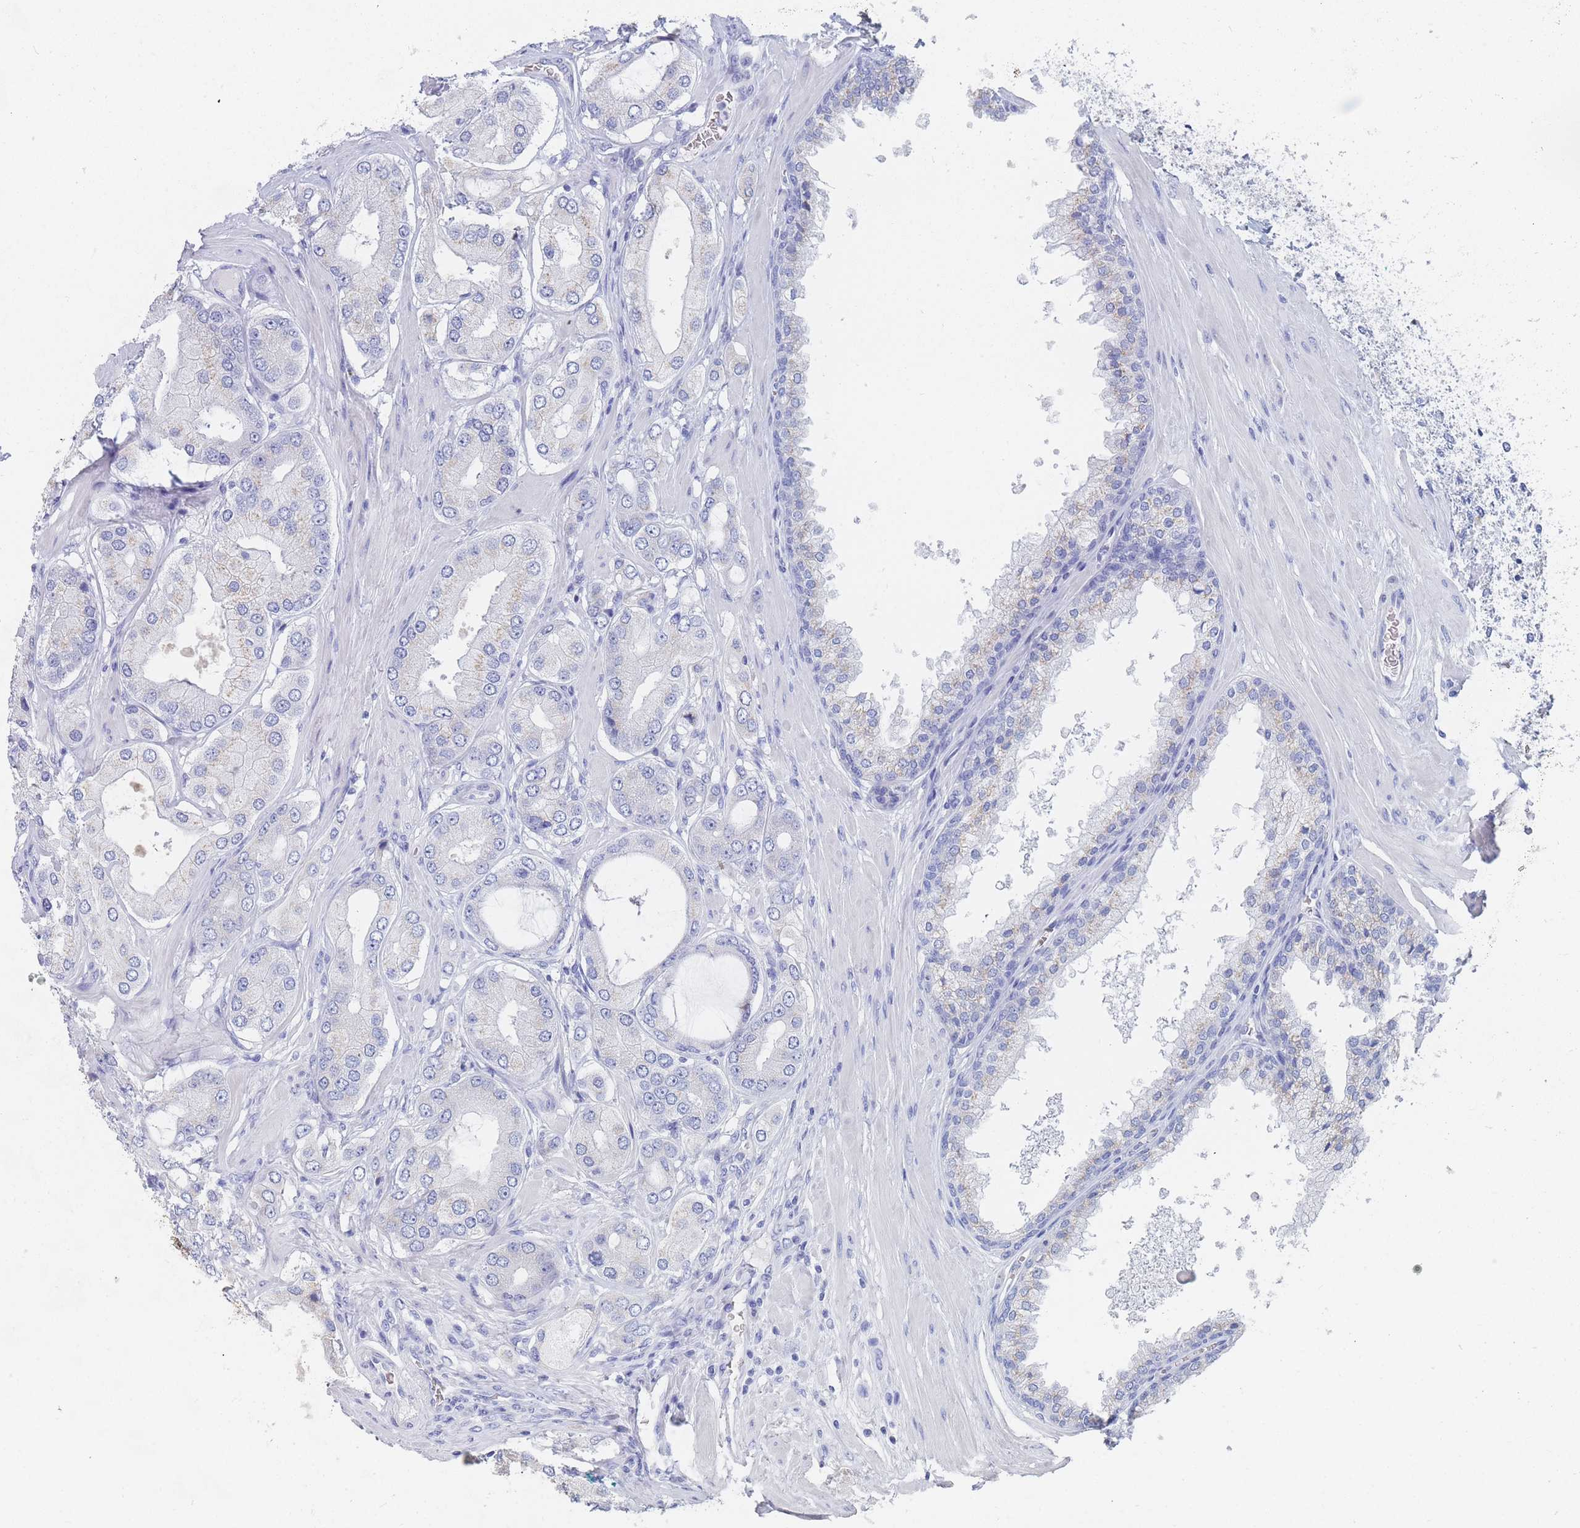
{"staining": {"intensity": "negative", "quantity": "none", "location": "none"}, "tissue": "prostate cancer", "cell_type": "Tumor cells", "image_type": "cancer", "snomed": [{"axis": "morphology", "description": "Adenocarcinoma, Low grade"}, {"axis": "topography", "description": "Prostate"}], "caption": "Micrograph shows no significant protein staining in tumor cells of prostate cancer (low-grade adenocarcinoma). The staining was performed using DAB to visualize the protein expression in brown, while the nuclei were stained in blue with hematoxylin (Magnification: 20x).", "gene": "SLC25A35", "patient": {"sex": "male", "age": 42}}